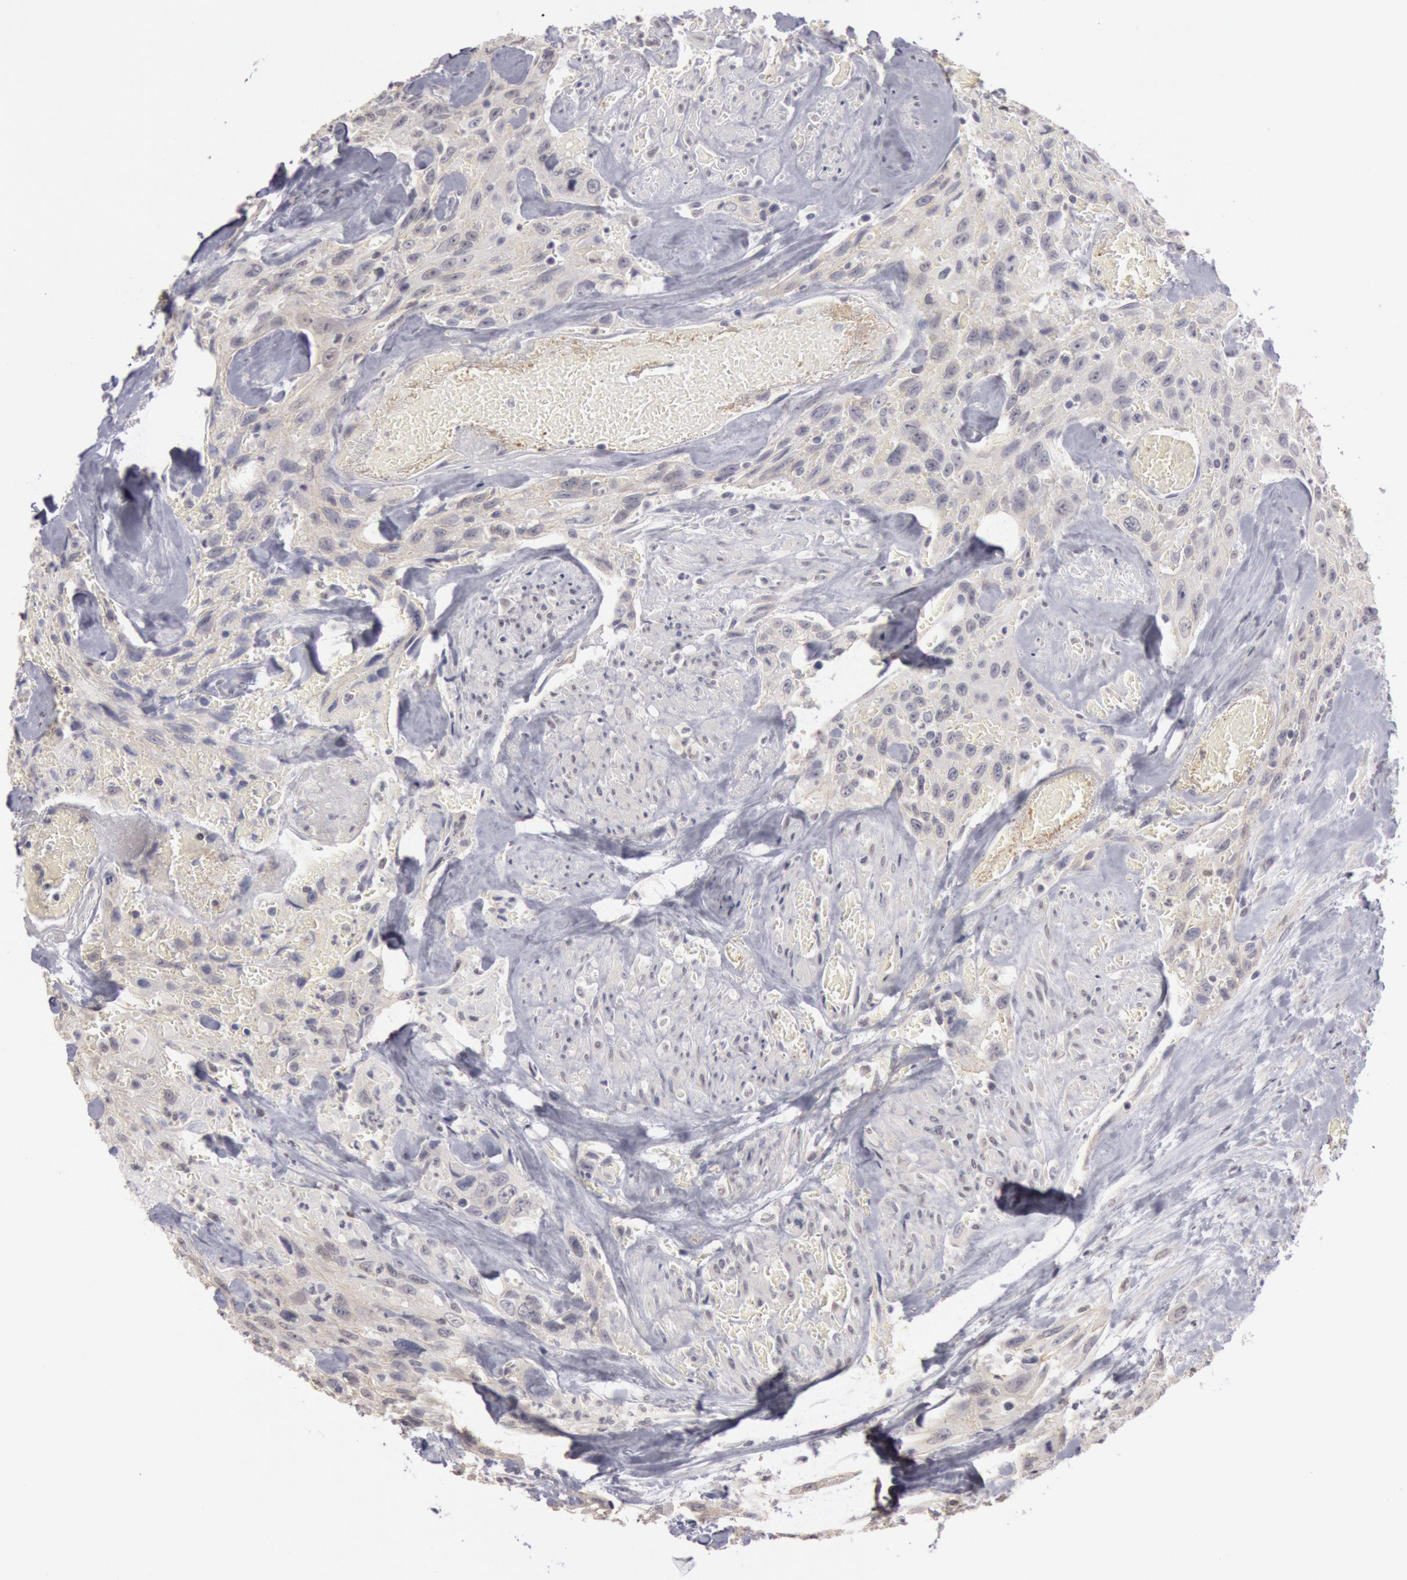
{"staining": {"intensity": "negative", "quantity": "none", "location": "none"}, "tissue": "urothelial cancer", "cell_type": "Tumor cells", "image_type": "cancer", "snomed": [{"axis": "morphology", "description": "Urothelial carcinoma, High grade"}, {"axis": "topography", "description": "Urinary bladder"}], "caption": "This is a image of immunohistochemistry (IHC) staining of urothelial cancer, which shows no positivity in tumor cells.", "gene": "RIMBP3C", "patient": {"sex": "female", "age": 84}}